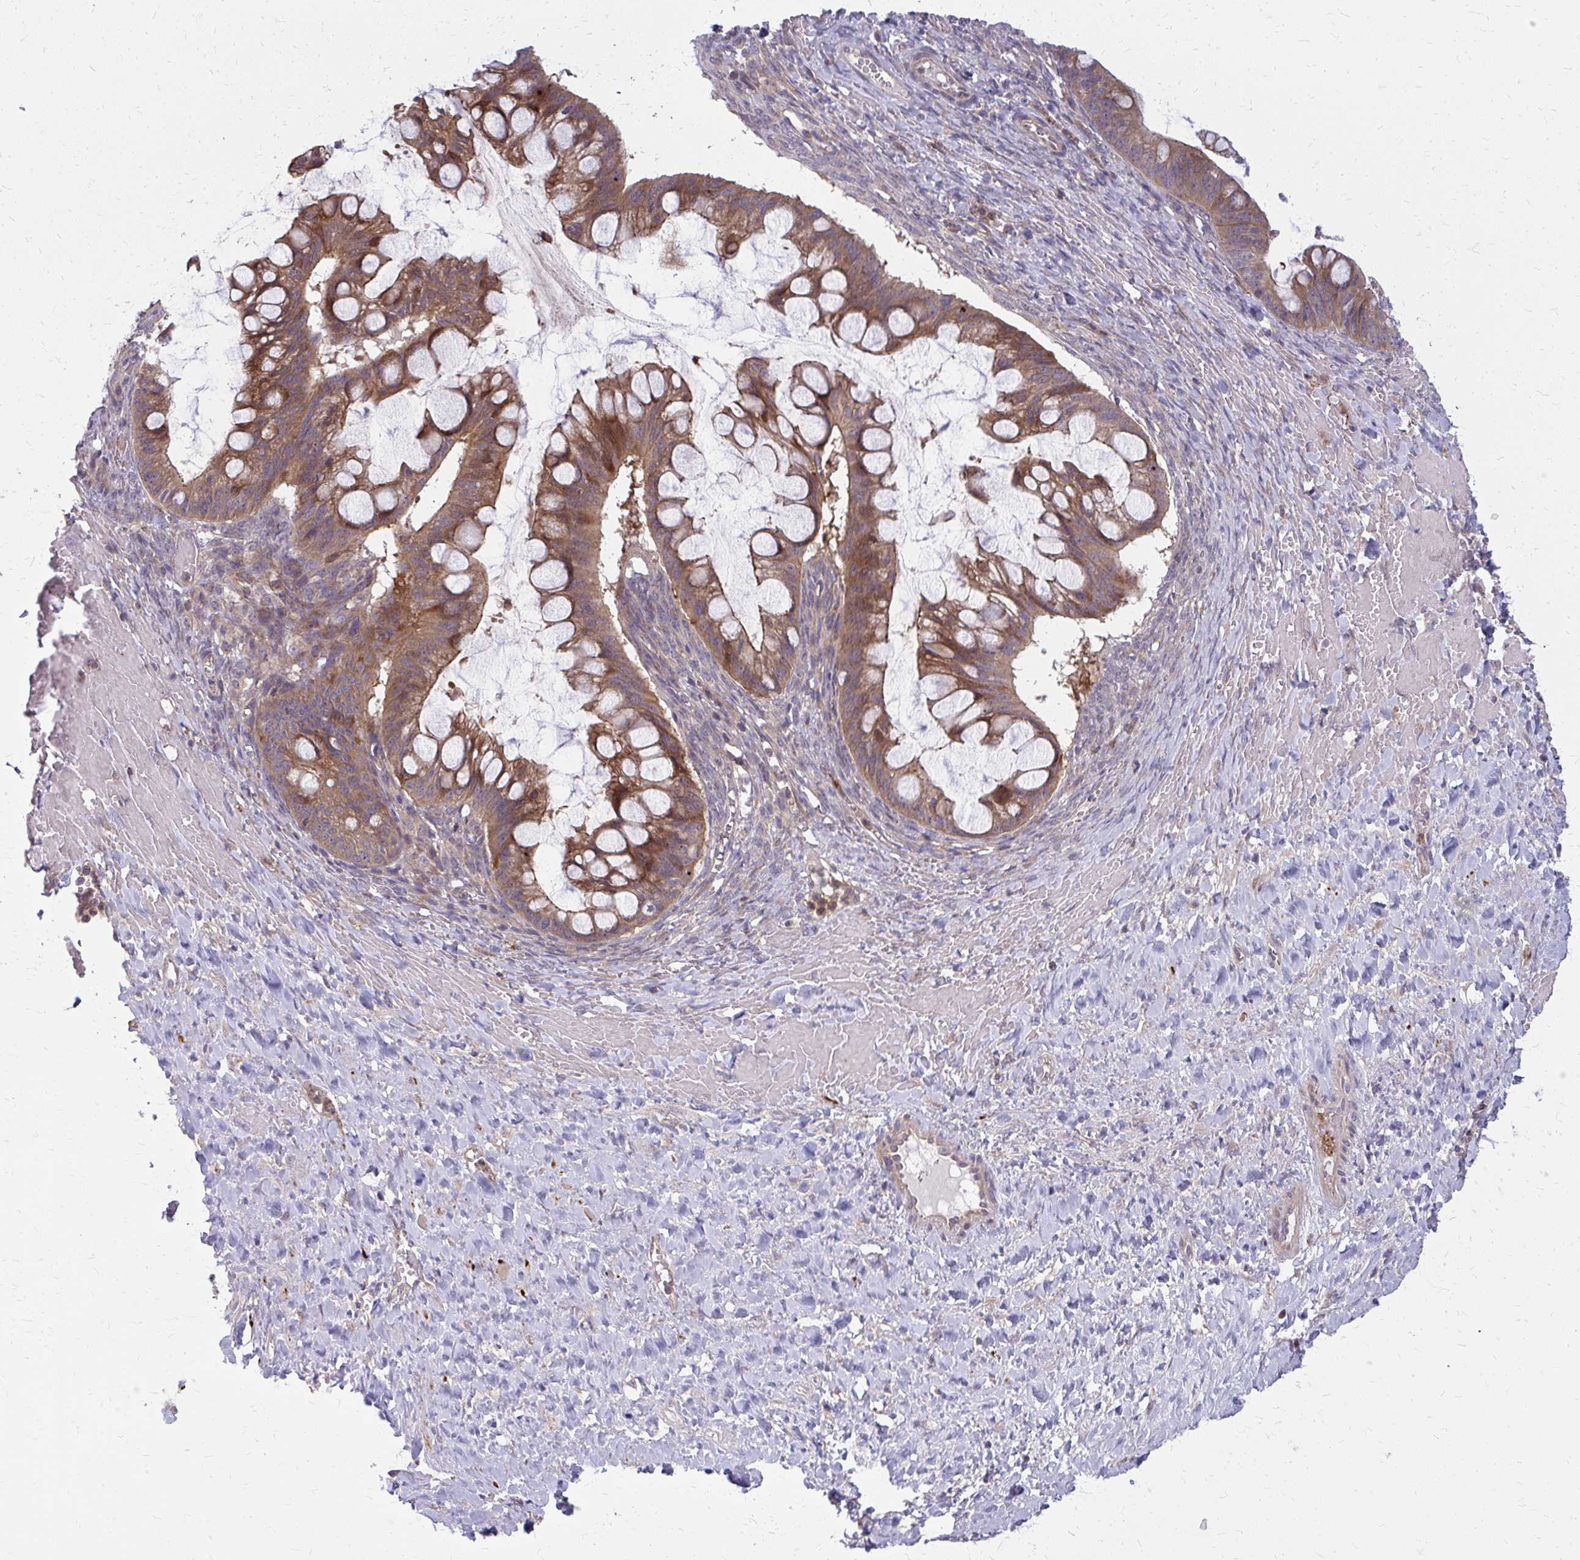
{"staining": {"intensity": "moderate", "quantity": ">75%", "location": "cytoplasmic/membranous"}, "tissue": "ovarian cancer", "cell_type": "Tumor cells", "image_type": "cancer", "snomed": [{"axis": "morphology", "description": "Cystadenocarcinoma, mucinous, NOS"}, {"axis": "topography", "description": "Ovary"}], "caption": "Moderate cytoplasmic/membranous expression is identified in approximately >75% of tumor cells in ovarian mucinous cystadenocarcinoma.", "gene": "OXNAD1", "patient": {"sex": "female", "age": 73}}